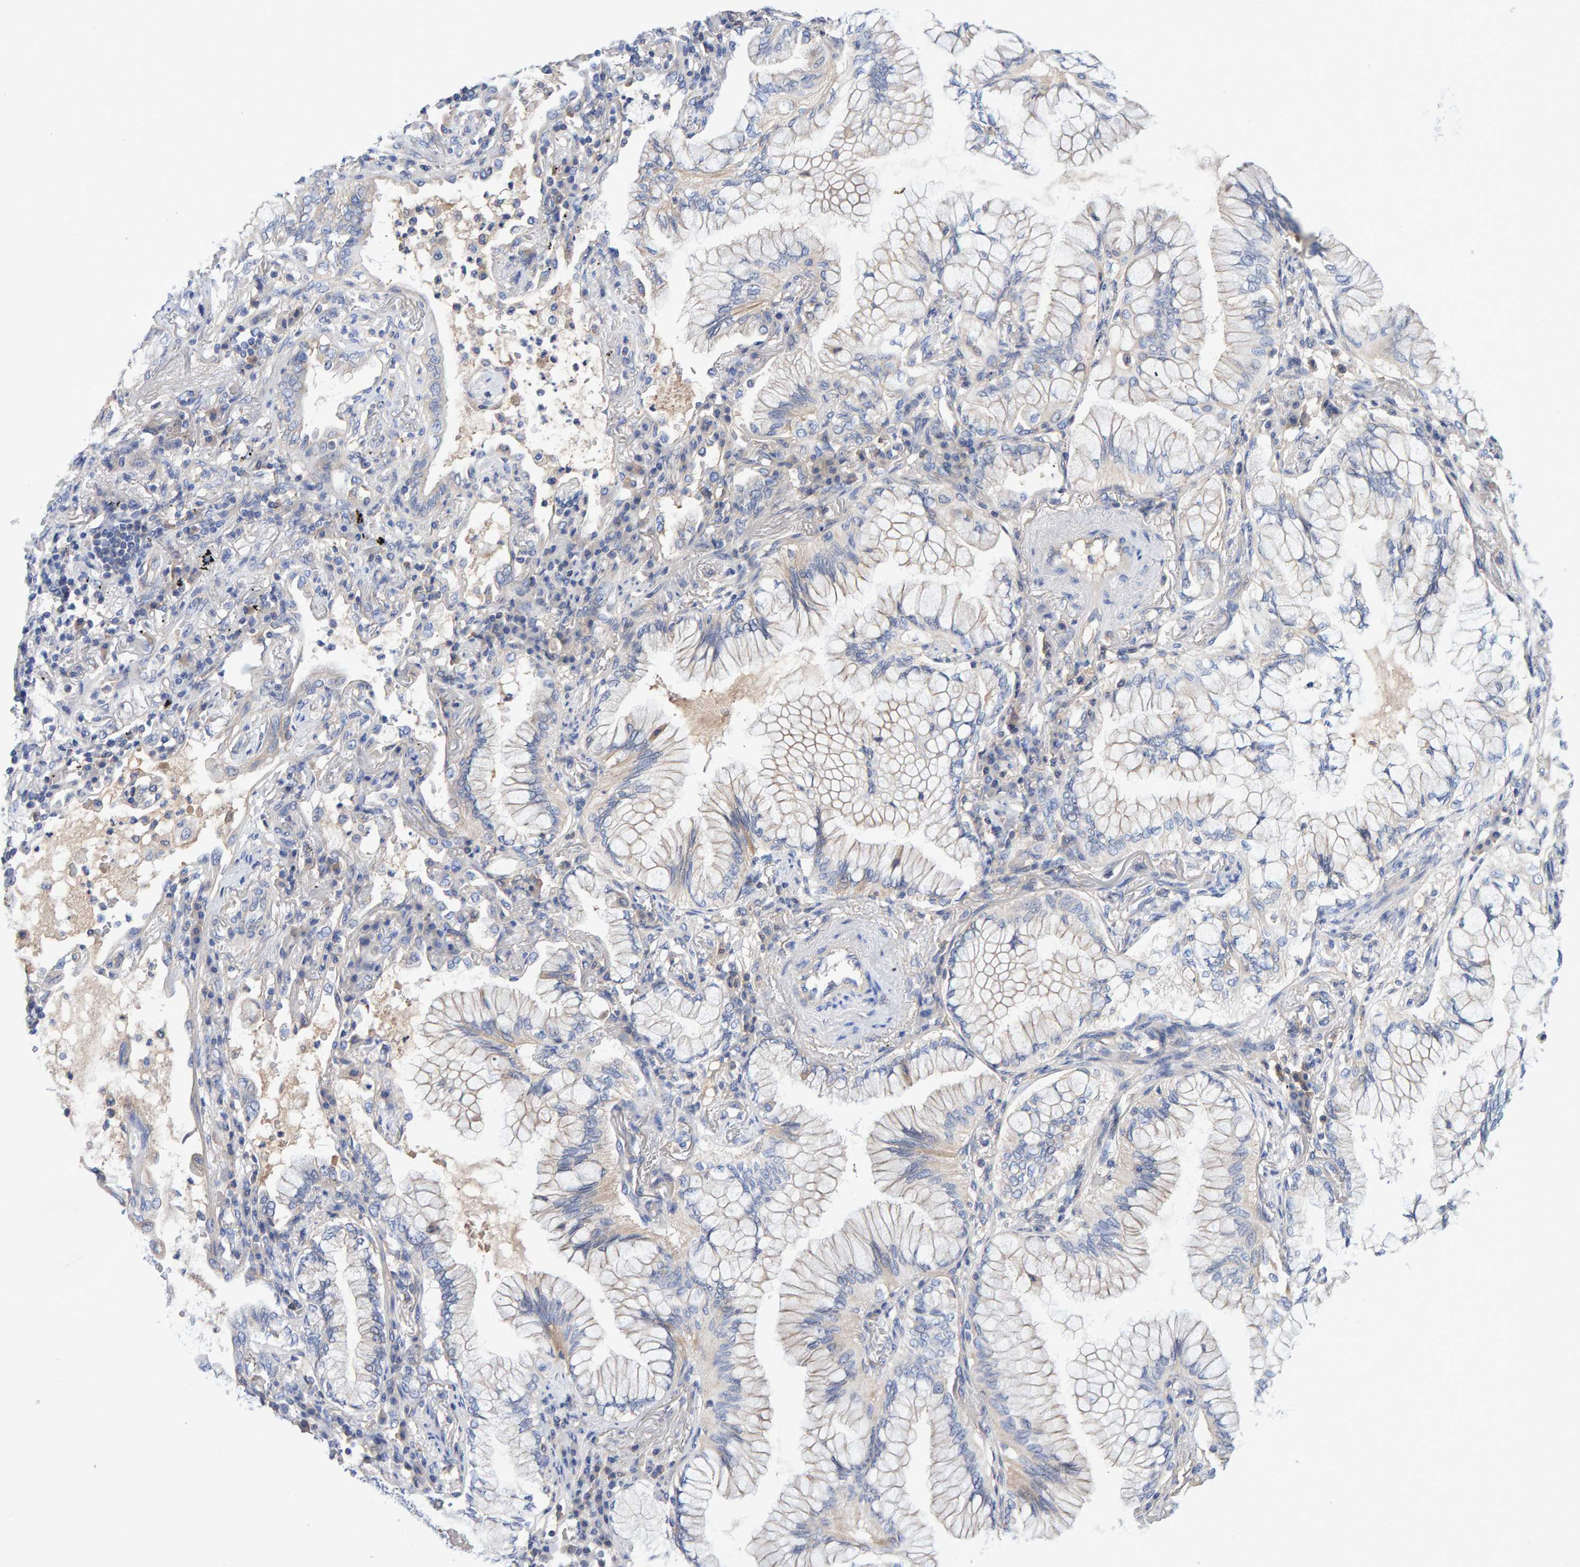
{"staining": {"intensity": "negative", "quantity": "none", "location": "none"}, "tissue": "lung cancer", "cell_type": "Tumor cells", "image_type": "cancer", "snomed": [{"axis": "morphology", "description": "Adenocarcinoma, NOS"}, {"axis": "topography", "description": "Lung"}], "caption": "High magnification brightfield microscopy of lung cancer stained with DAB (3,3'-diaminobenzidine) (brown) and counterstained with hematoxylin (blue): tumor cells show no significant positivity.", "gene": "EFR3A", "patient": {"sex": "female", "age": 70}}